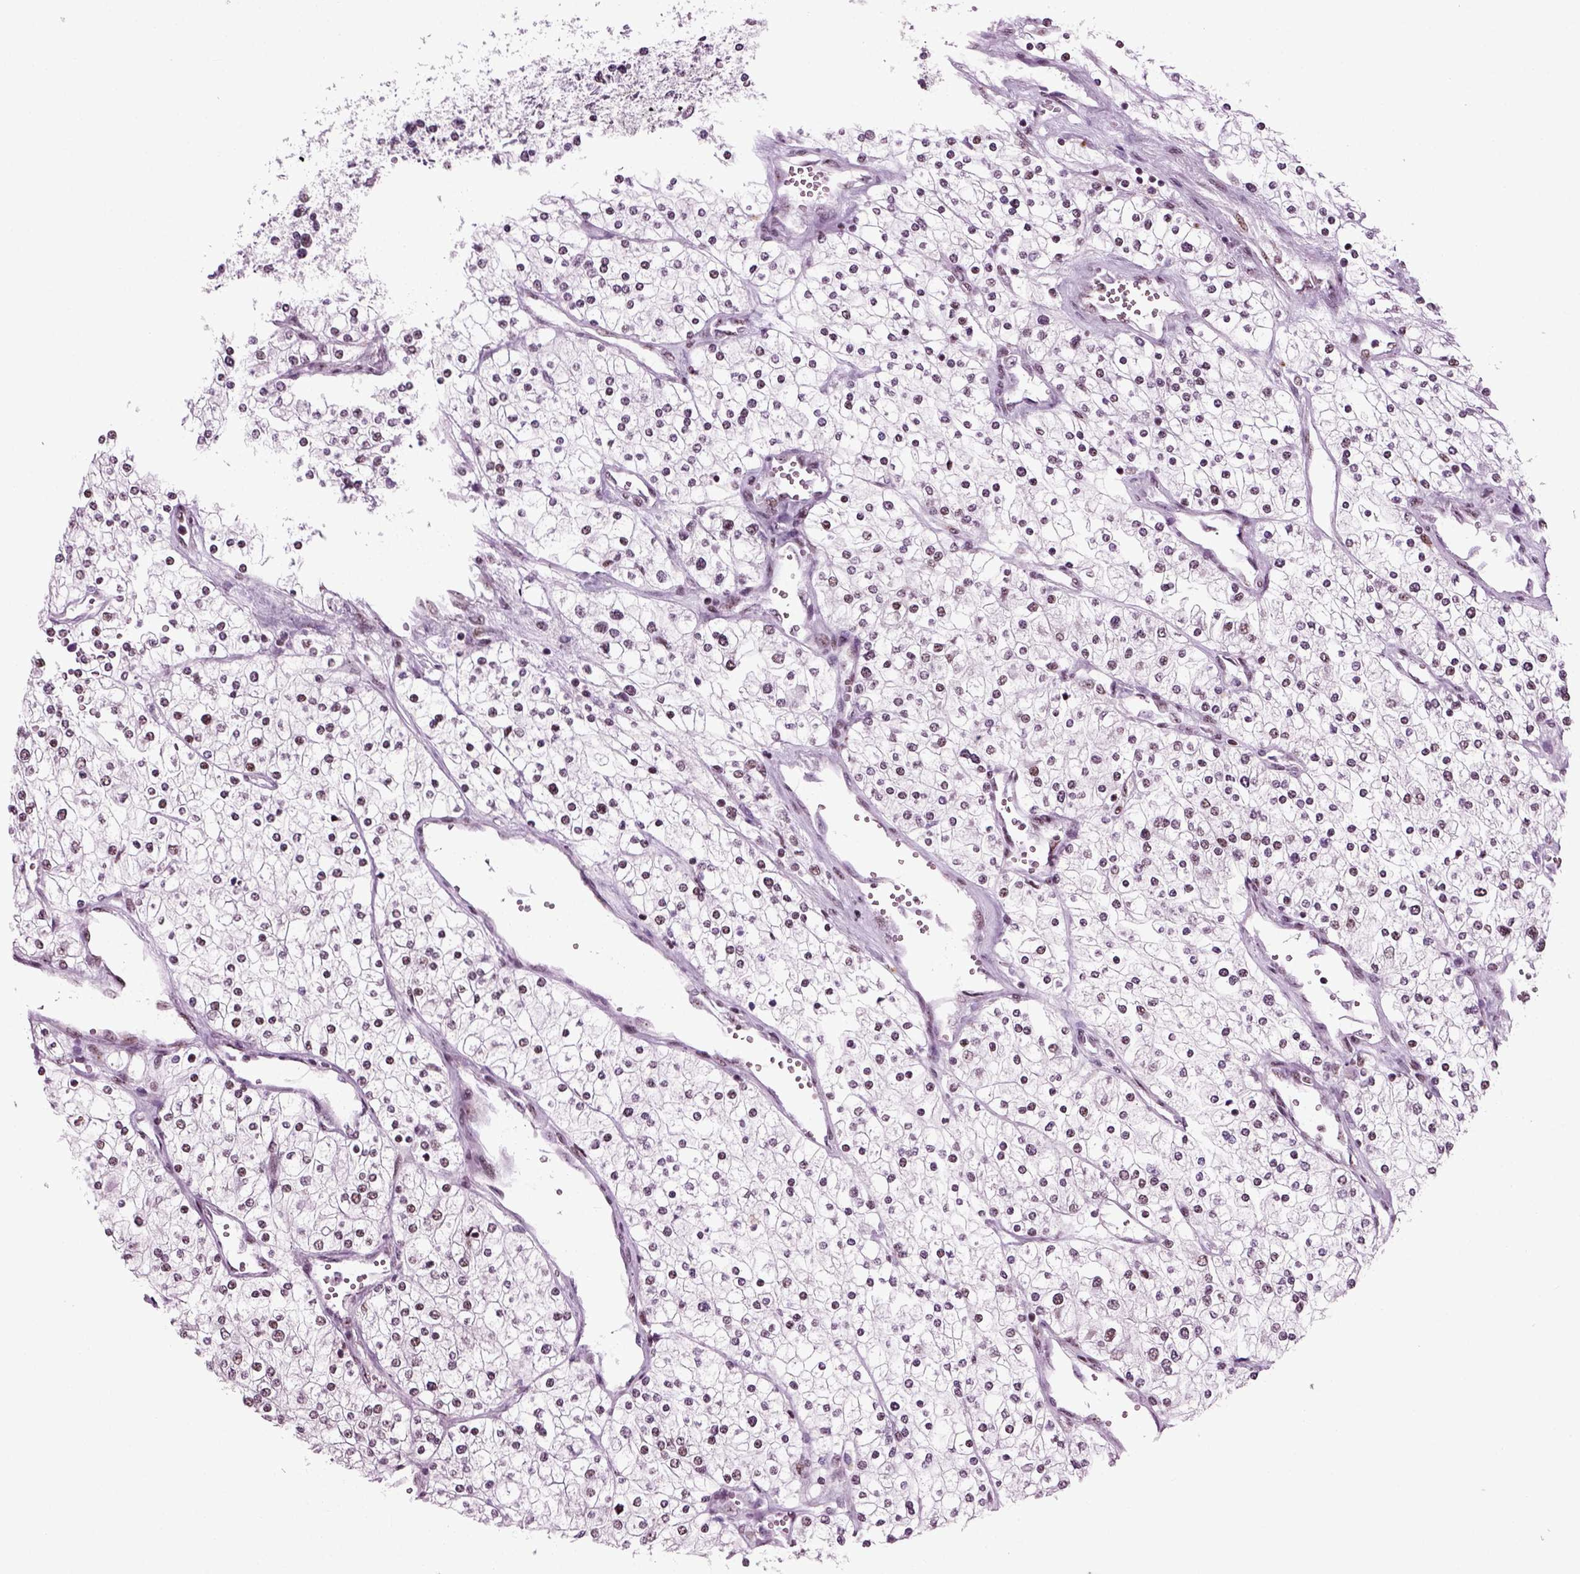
{"staining": {"intensity": "weak", "quantity": "<25%", "location": "nuclear"}, "tissue": "renal cancer", "cell_type": "Tumor cells", "image_type": "cancer", "snomed": [{"axis": "morphology", "description": "Adenocarcinoma, NOS"}, {"axis": "topography", "description": "Kidney"}], "caption": "A photomicrograph of human renal cancer (adenocarcinoma) is negative for staining in tumor cells.", "gene": "RCOR3", "patient": {"sex": "male", "age": 80}}